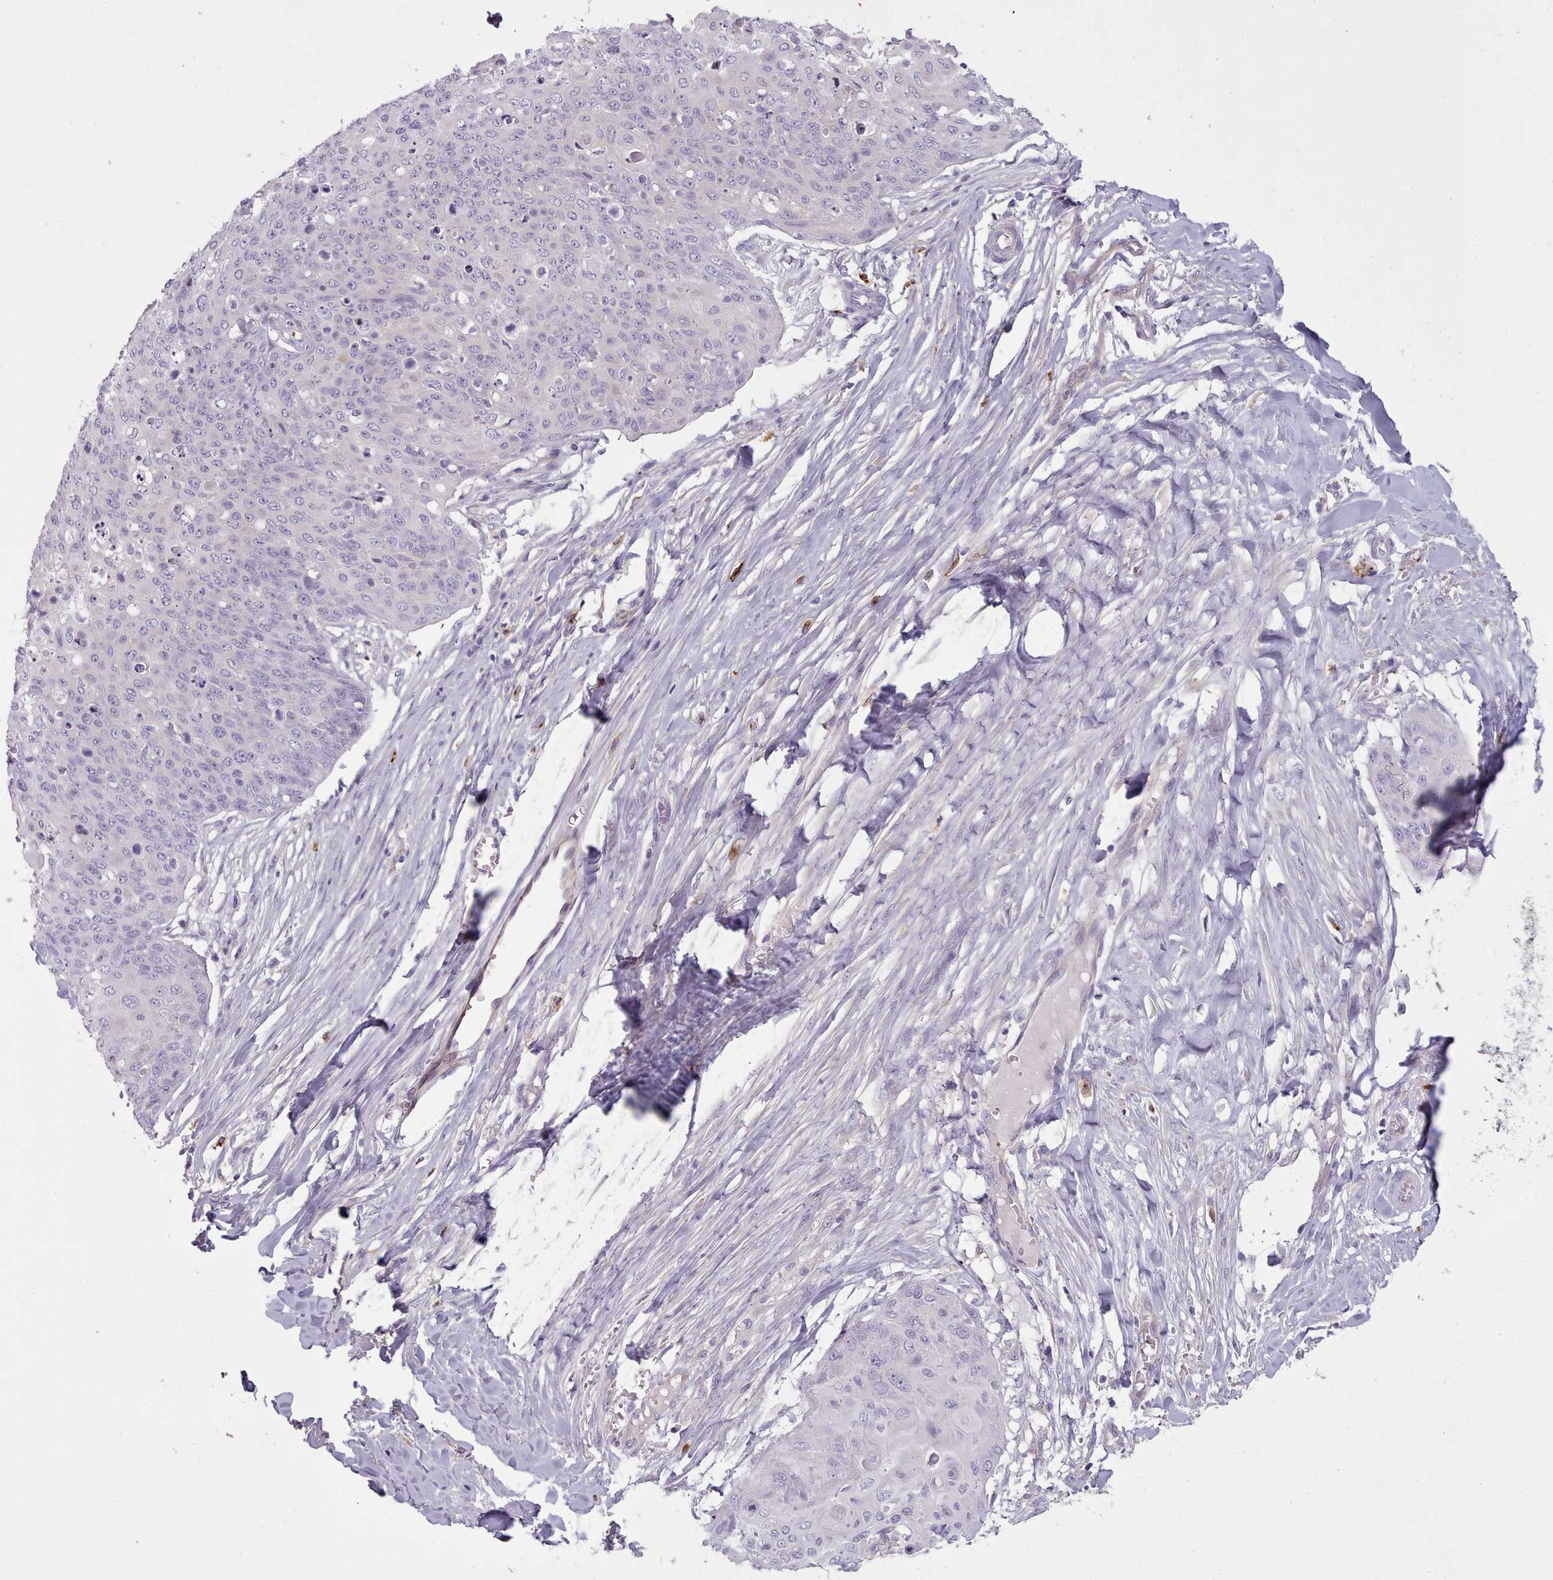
{"staining": {"intensity": "negative", "quantity": "none", "location": "none"}, "tissue": "skin cancer", "cell_type": "Tumor cells", "image_type": "cancer", "snomed": [{"axis": "morphology", "description": "Squamous cell carcinoma, NOS"}, {"axis": "topography", "description": "Skin"}, {"axis": "topography", "description": "Vulva"}], "caption": "Squamous cell carcinoma (skin) stained for a protein using IHC reveals no staining tumor cells.", "gene": "NDST2", "patient": {"sex": "female", "age": 85}}